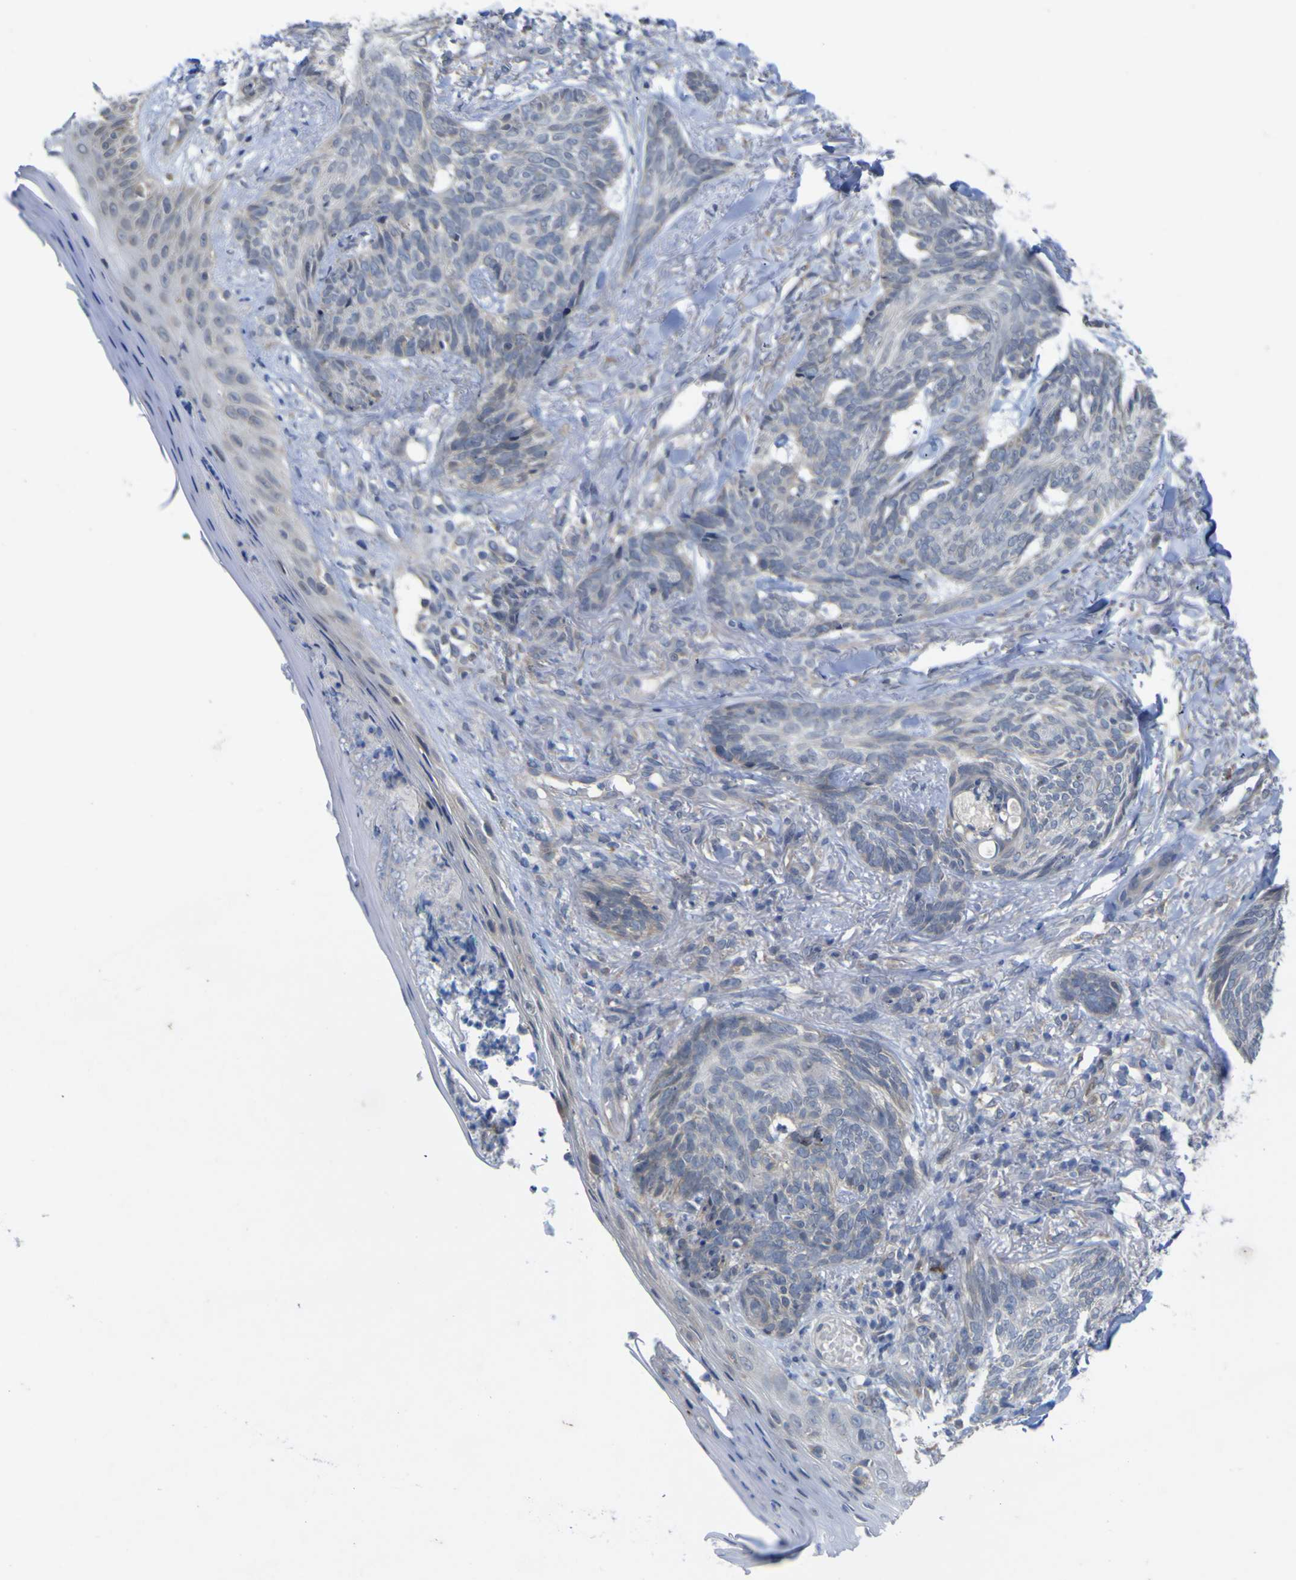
{"staining": {"intensity": "negative", "quantity": "none", "location": "none"}, "tissue": "skin cancer", "cell_type": "Tumor cells", "image_type": "cancer", "snomed": [{"axis": "morphology", "description": "Basal cell carcinoma"}, {"axis": "topography", "description": "Skin"}], "caption": "Tumor cells are negative for protein expression in human skin cancer.", "gene": "TNFRSF11A", "patient": {"sex": "male", "age": 43}}